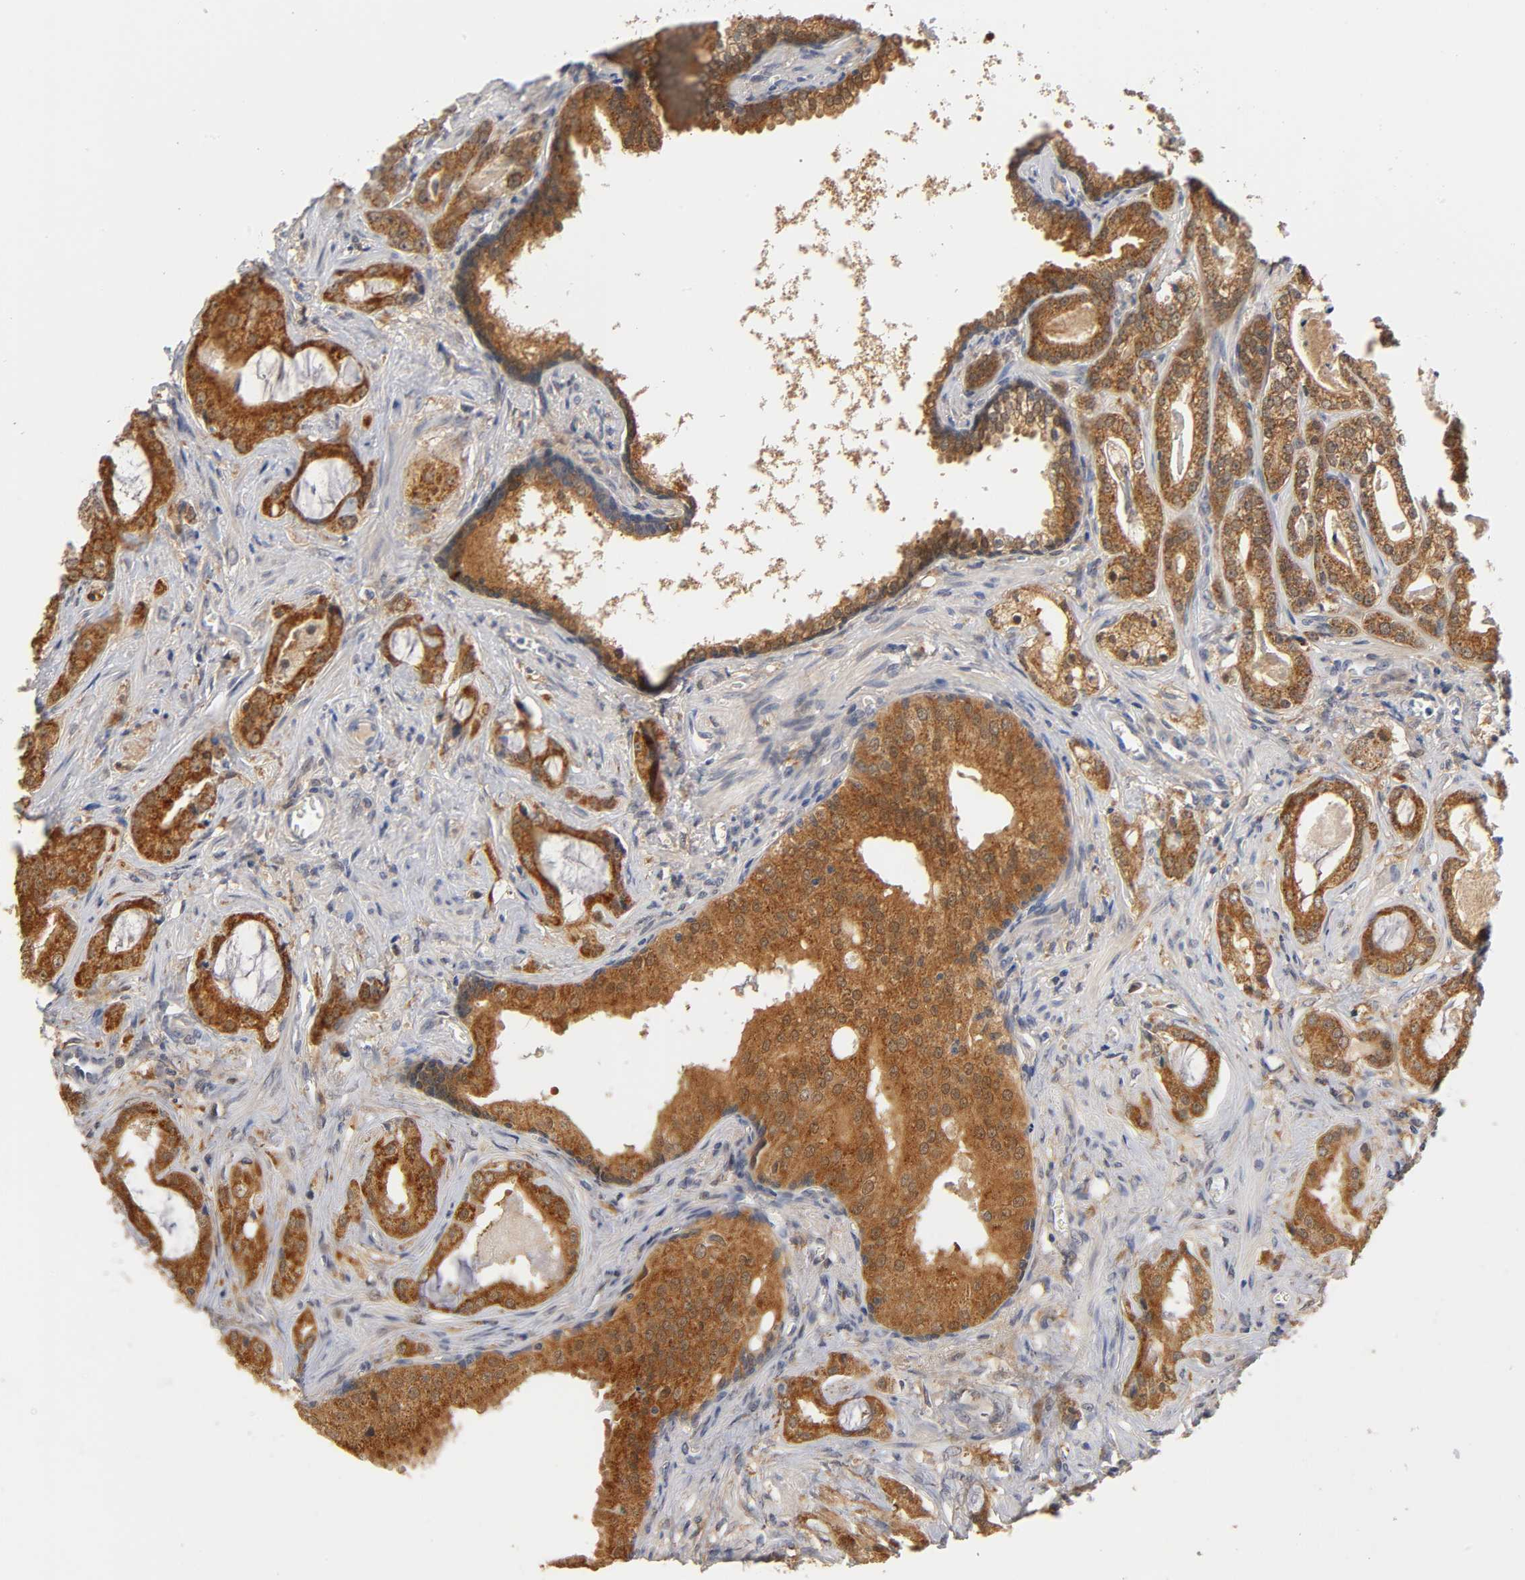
{"staining": {"intensity": "strong", "quantity": ">75%", "location": "cytoplasmic/membranous,nuclear"}, "tissue": "prostate cancer", "cell_type": "Tumor cells", "image_type": "cancer", "snomed": [{"axis": "morphology", "description": "Adenocarcinoma, Low grade"}, {"axis": "topography", "description": "Prostate"}], "caption": "Human low-grade adenocarcinoma (prostate) stained for a protein (brown) displays strong cytoplasmic/membranous and nuclear positive expression in about >75% of tumor cells.", "gene": "GSTZ1", "patient": {"sex": "male", "age": 59}}